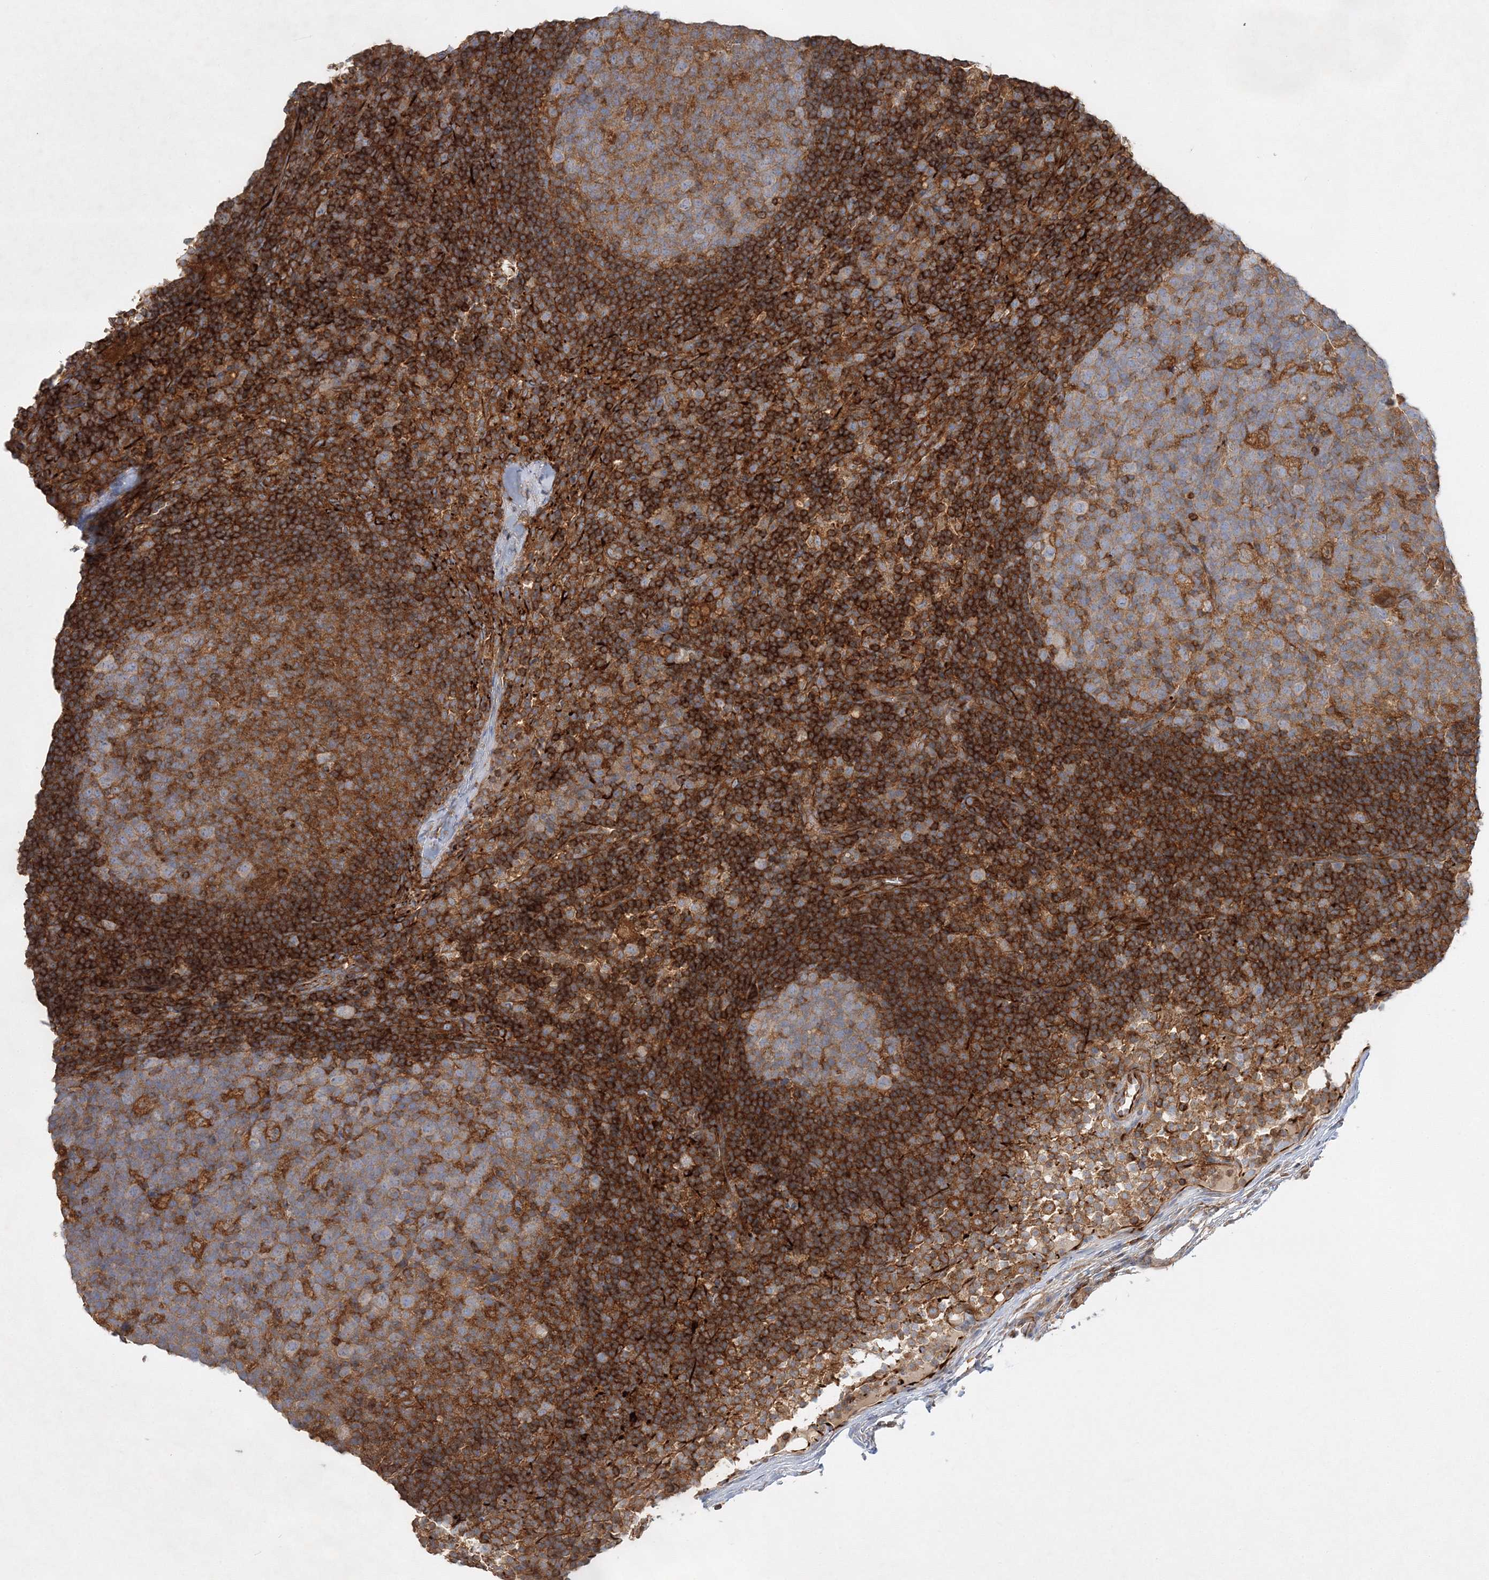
{"staining": {"intensity": "moderate", "quantity": "25%-75%", "location": "cytoplasmic/membranous"}, "tissue": "lymph node", "cell_type": "Germinal center cells", "image_type": "normal", "snomed": [{"axis": "morphology", "description": "Normal tissue, NOS"}, {"axis": "morphology", "description": "Inflammation, NOS"}, {"axis": "topography", "description": "Lymph node"}], "caption": "An IHC photomicrograph of benign tissue is shown. Protein staining in brown highlights moderate cytoplasmic/membranous positivity in lymph node within germinal center cells. The staining was performed using DAB, with brown indicating positive protein expression. Nuclei are stained blue with hematoxylin.", "gene": "WDR37", "patient": {"sex": "male", "age": 55}}